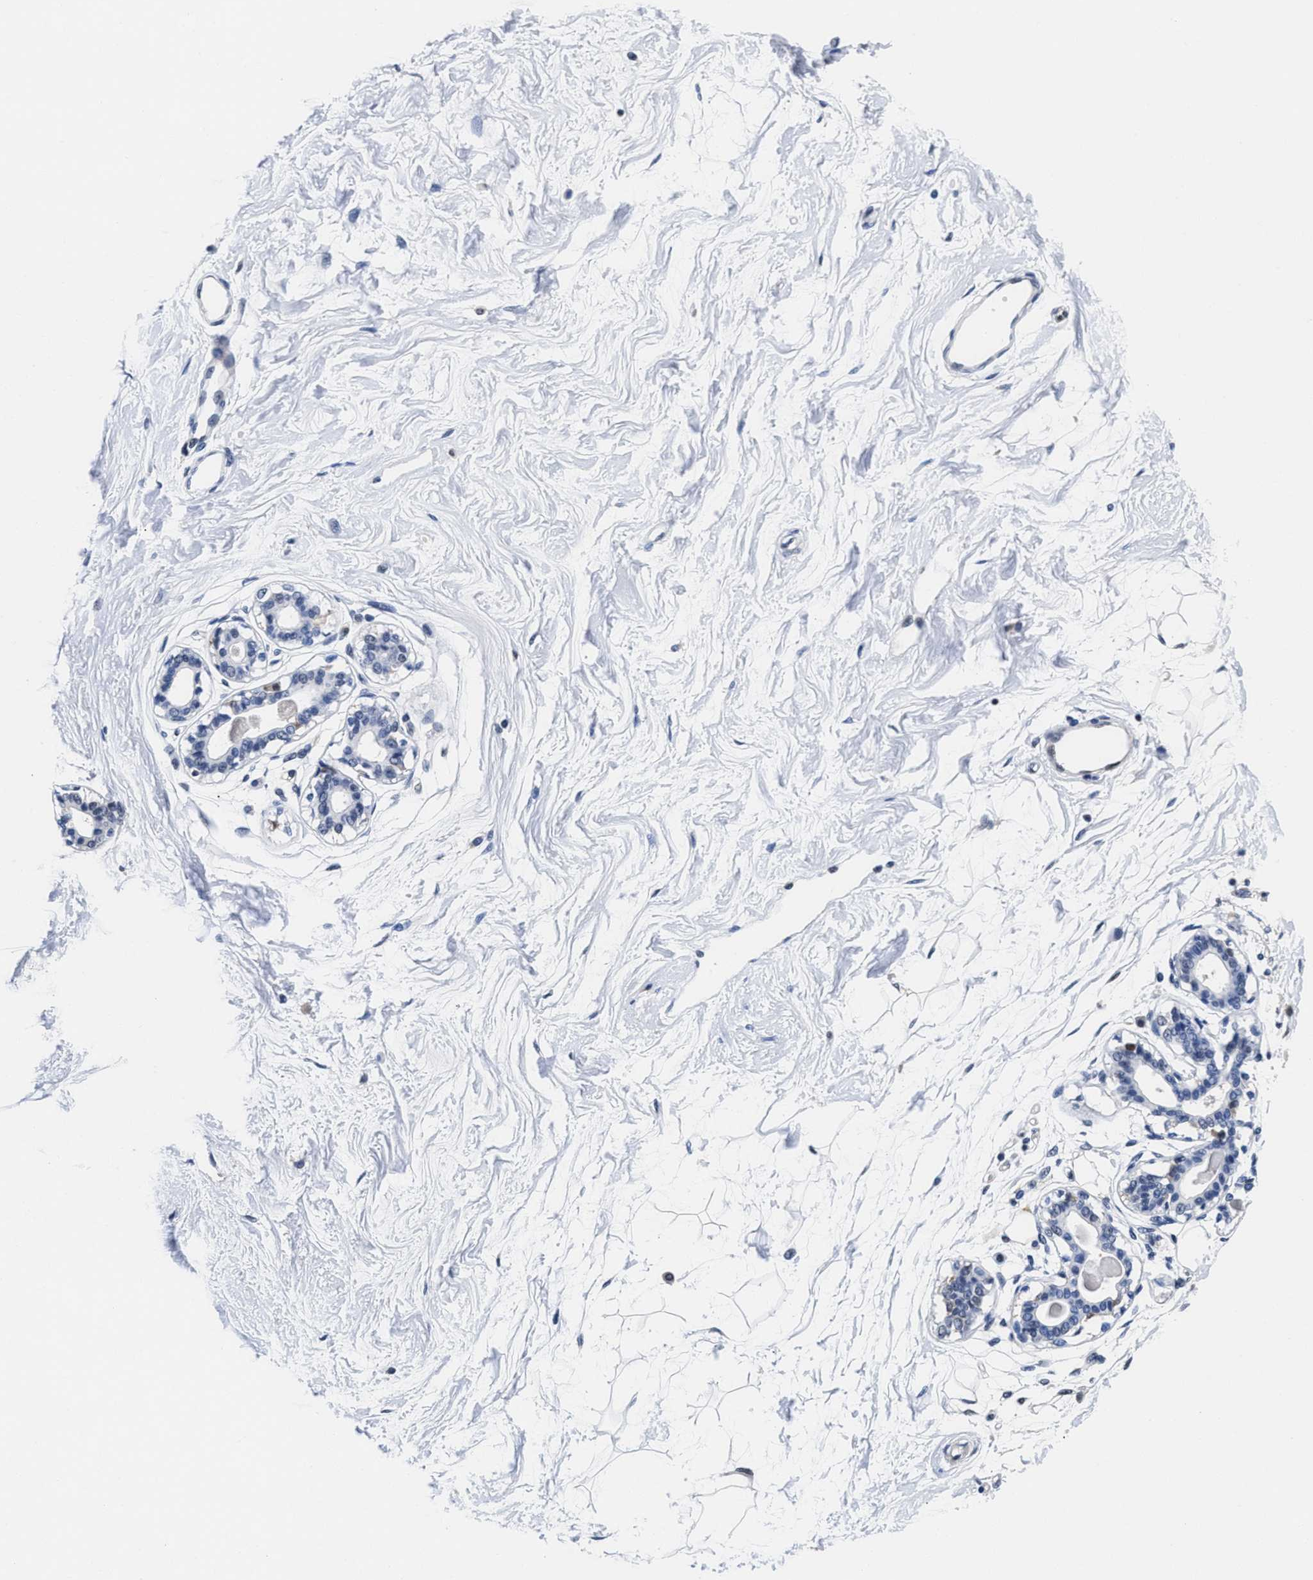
{"staining": {"intensity": "negative", "quantity": "none", "location": "none"}, "tissue": "breast", "cell_type": "Adipocytes", "image_type": "normal", "snomed": [{"axis": "morphology", "description": "Normal tissue, NOS"}, {"axis": "topography", "description": "Breast"}], "caption": "This histopathology image is of normal breast stained with IHC to label a protein in brown with the nuclei are counter-stained blue. There is no positivity in adipocytes. (Brightfield microscopy of DAB immunohistochemistry at high magnification).", "gene": "ACLY", "patient": {"sex": "female", "age": 45}}